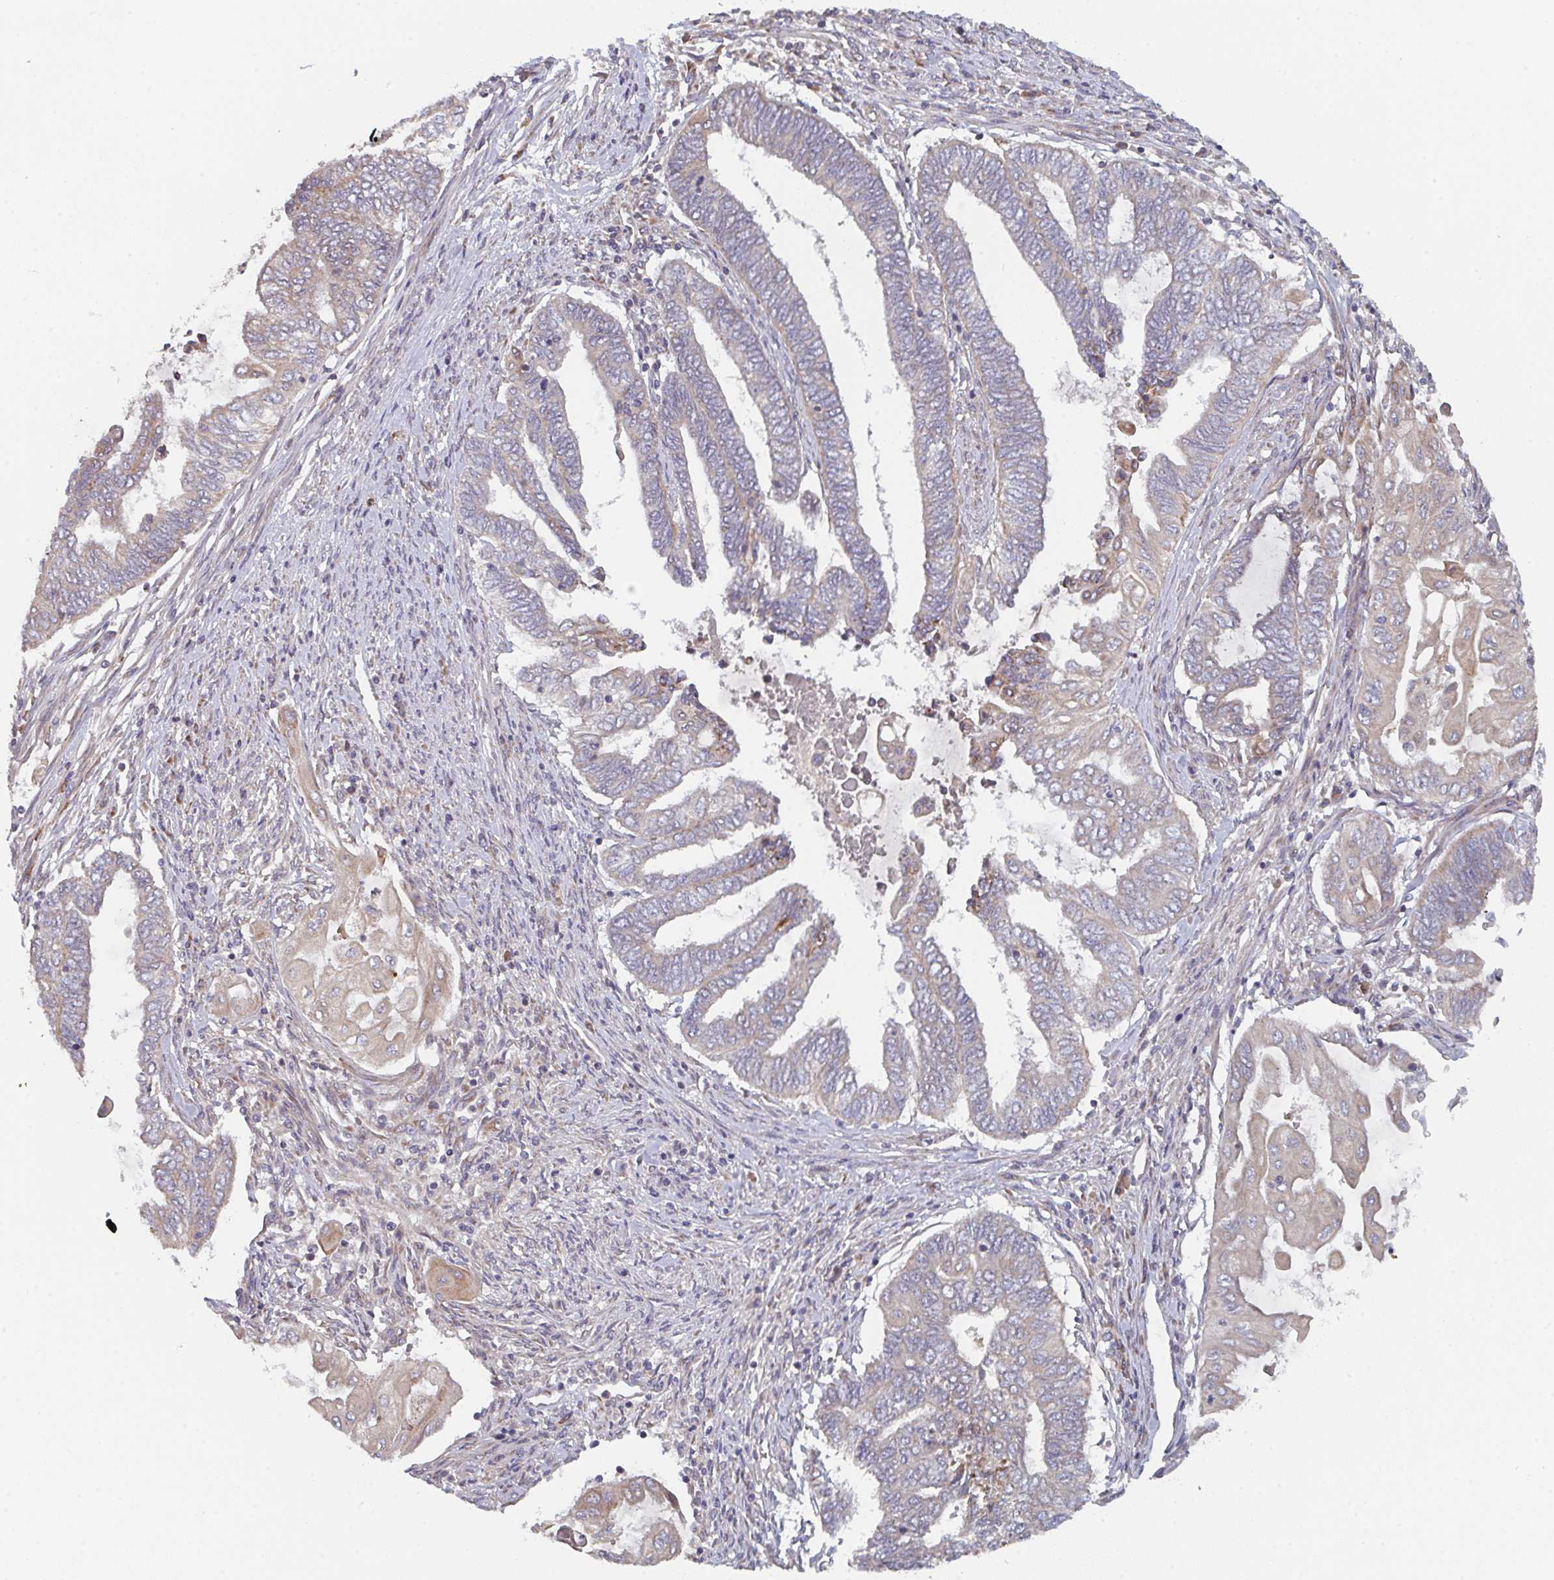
{"staining": {"intensity": "weak", "quantity": "25%-75%", "location": "cytoplasmic/membranous"}, "tissue": "endometrial cancer", "cell_type": "Tumor cells", "image_type": "cancer", "snomed": [{"axis": "morphology", "description": "Adenocarcinoma, NOS"}, {"axis": "topography", "description": "Uterus"}, {"axis": "topography", "description": "Endometrium"}], "caption": "Human adenocarcinoma (endometrial) stained with a protein marker demonstrates weak staining in tumor cells.", "gene": "ELOVL1", "patient": {"sex": "female", "age": 70}}